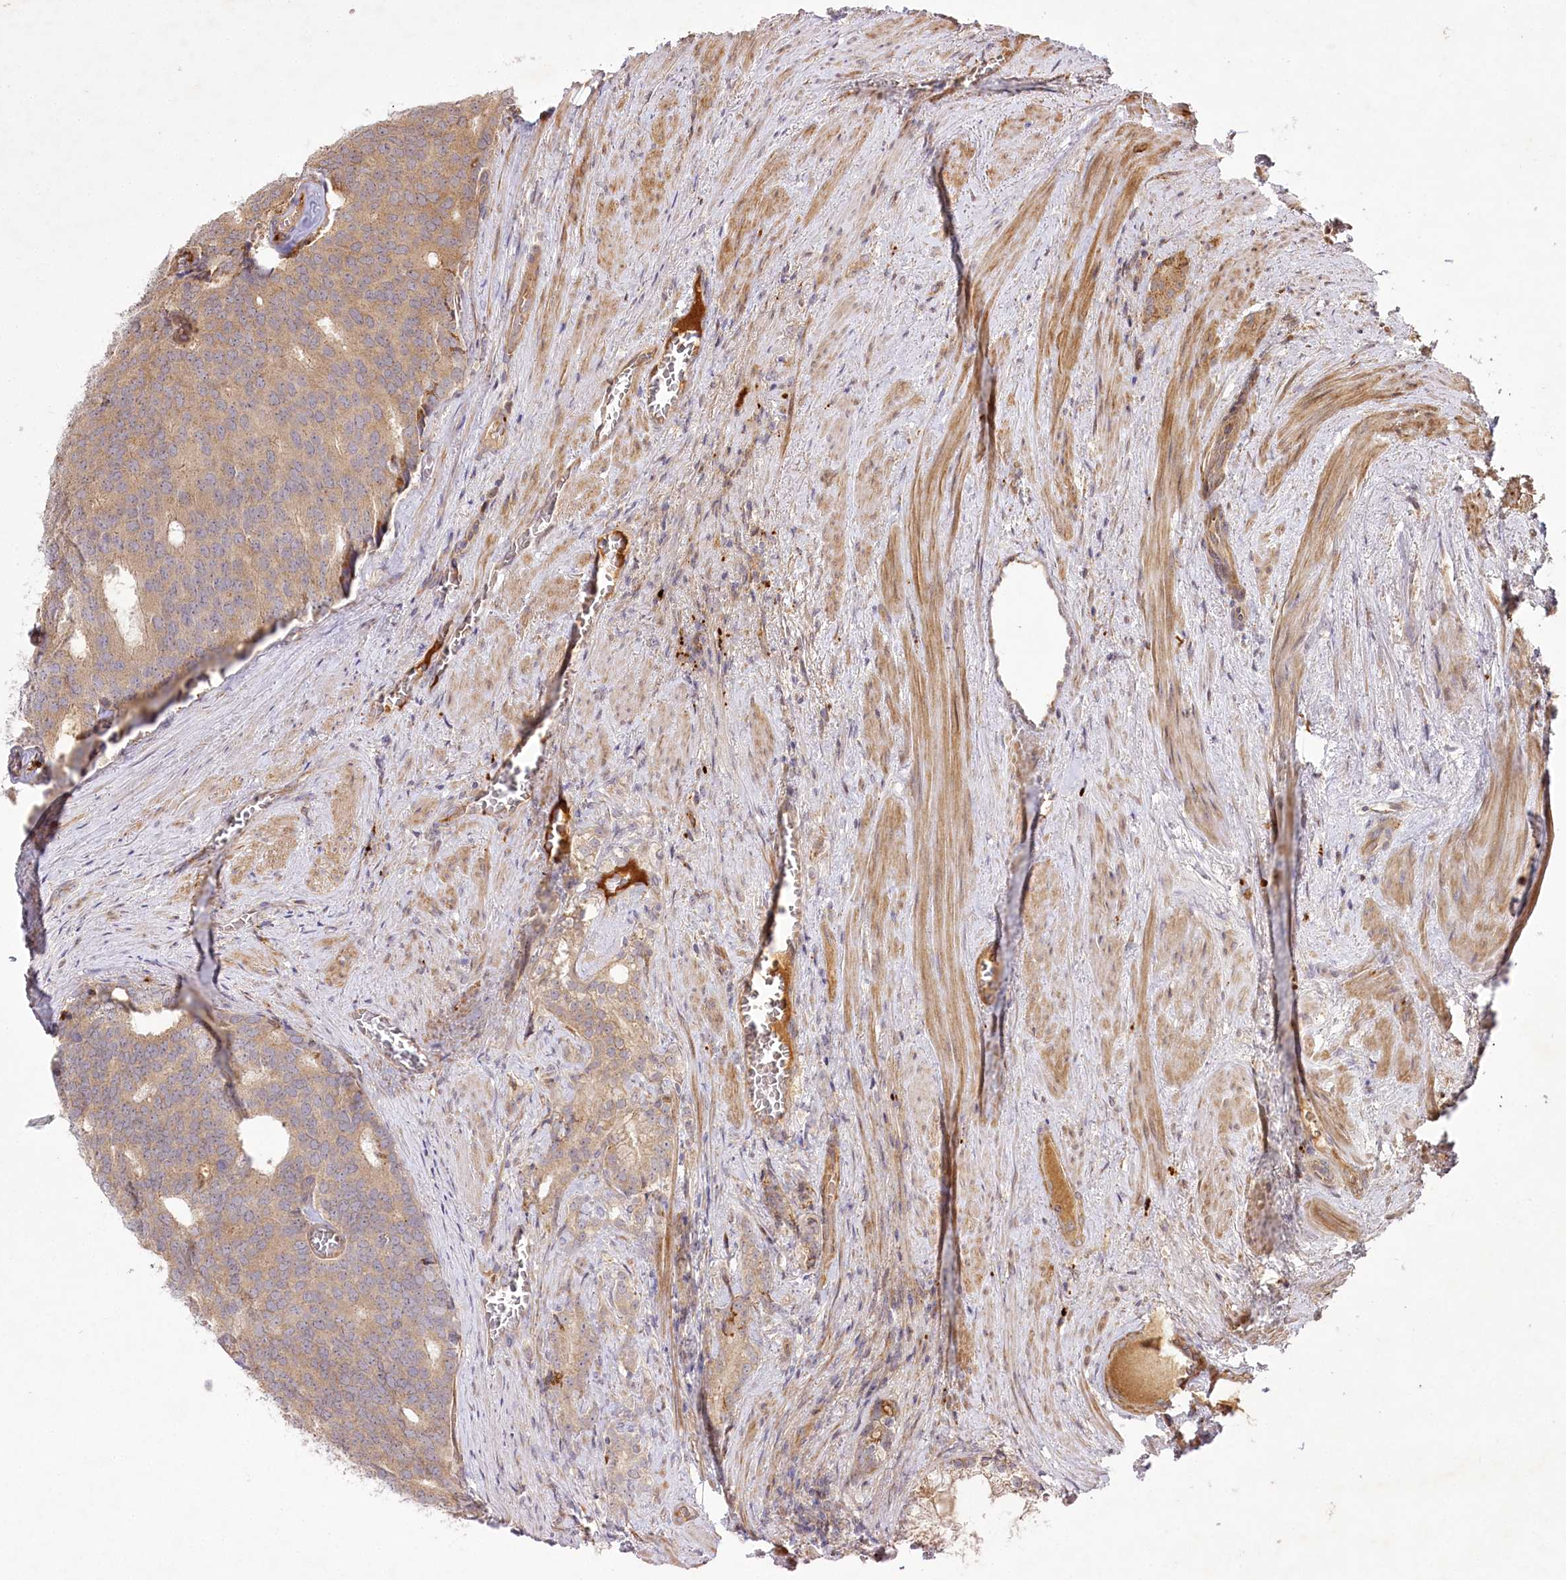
{"staining": {"intensity": "moderate", "quantity": "25%-75%", "location": "cytoplasmic/membranous"}, "tissue": "prostate cancer", "cell_type": "Tumor cells", "image_type": "cancer", "snomed": [{"axis": "morphology", "description": "Adenocarcinoma, Low grade"}, {"axis": "topography", "description": "Prostate"}], "caption": "High-magnification brightfield microscopy of adenocarcinoma (low-grade) (prostate) stained with DAB (3,3'-diaminobenzidine) (brown) and counterstained with hematoxylin (blue). tumor cells exhibit moderate cytoplasmic/membranous positivity is identified in approximately25%-75% of cells.", "gene": "PSTK", "patient": {"sex": "male", "age": 71}}